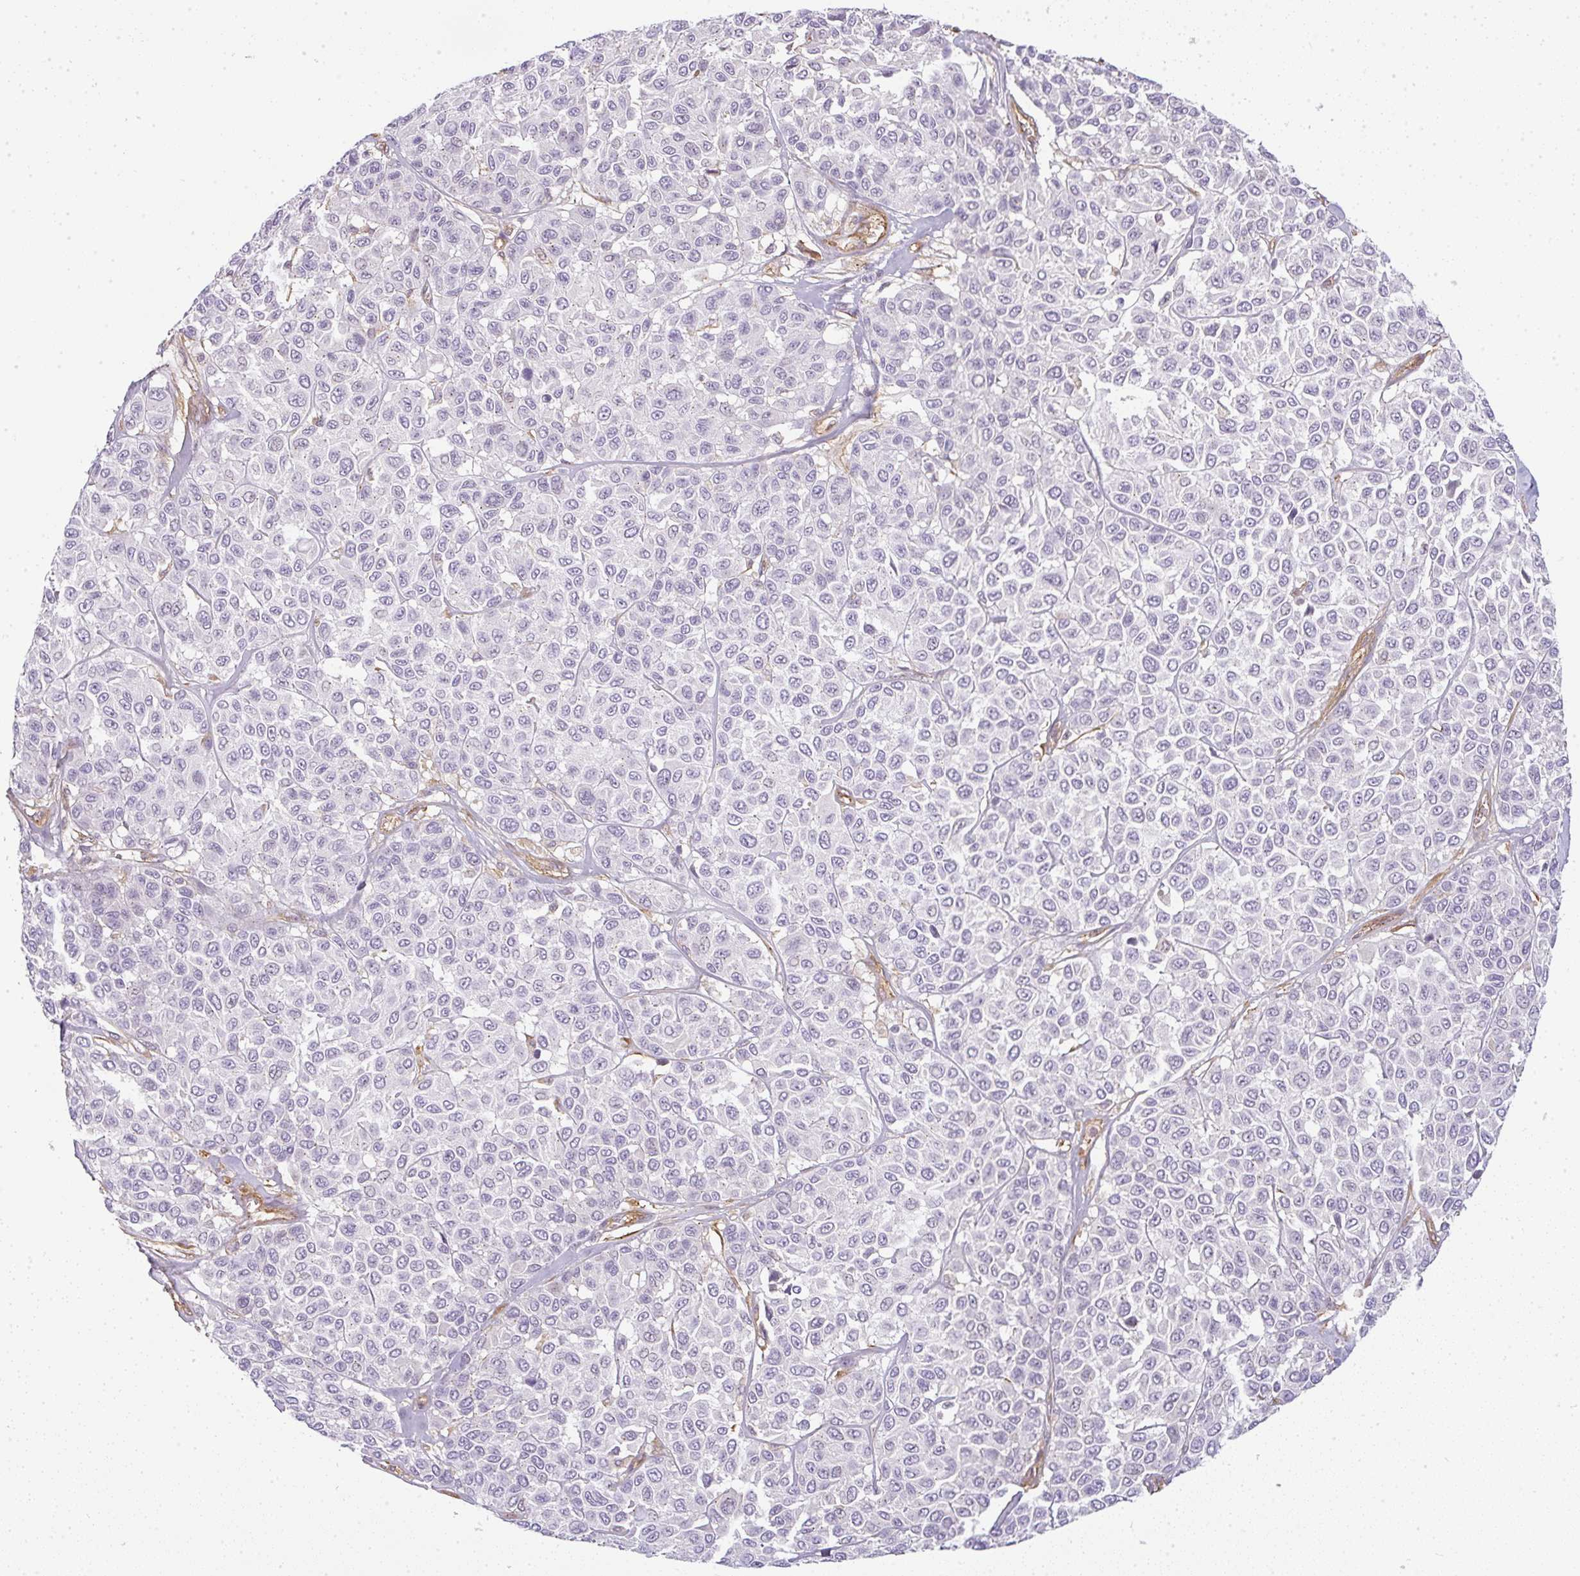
{"staining": {"intensity": "negative", "quantity": "none", "location": "none"}, "tissue": "melanoma", "cell_type": "Tumor cells", "image_type": "cancer", "snomed": [{"axis": "morphology", "description": "Malignant melanoma, NOS"}, {"axis": "topography", "description": "Skin"}], "caption": "Immunohistochemical staining of melanoma exhibits no significant staining in tumor cells.", "gene": "SULF1", "patient": {"sex": "female", "age": 66}}